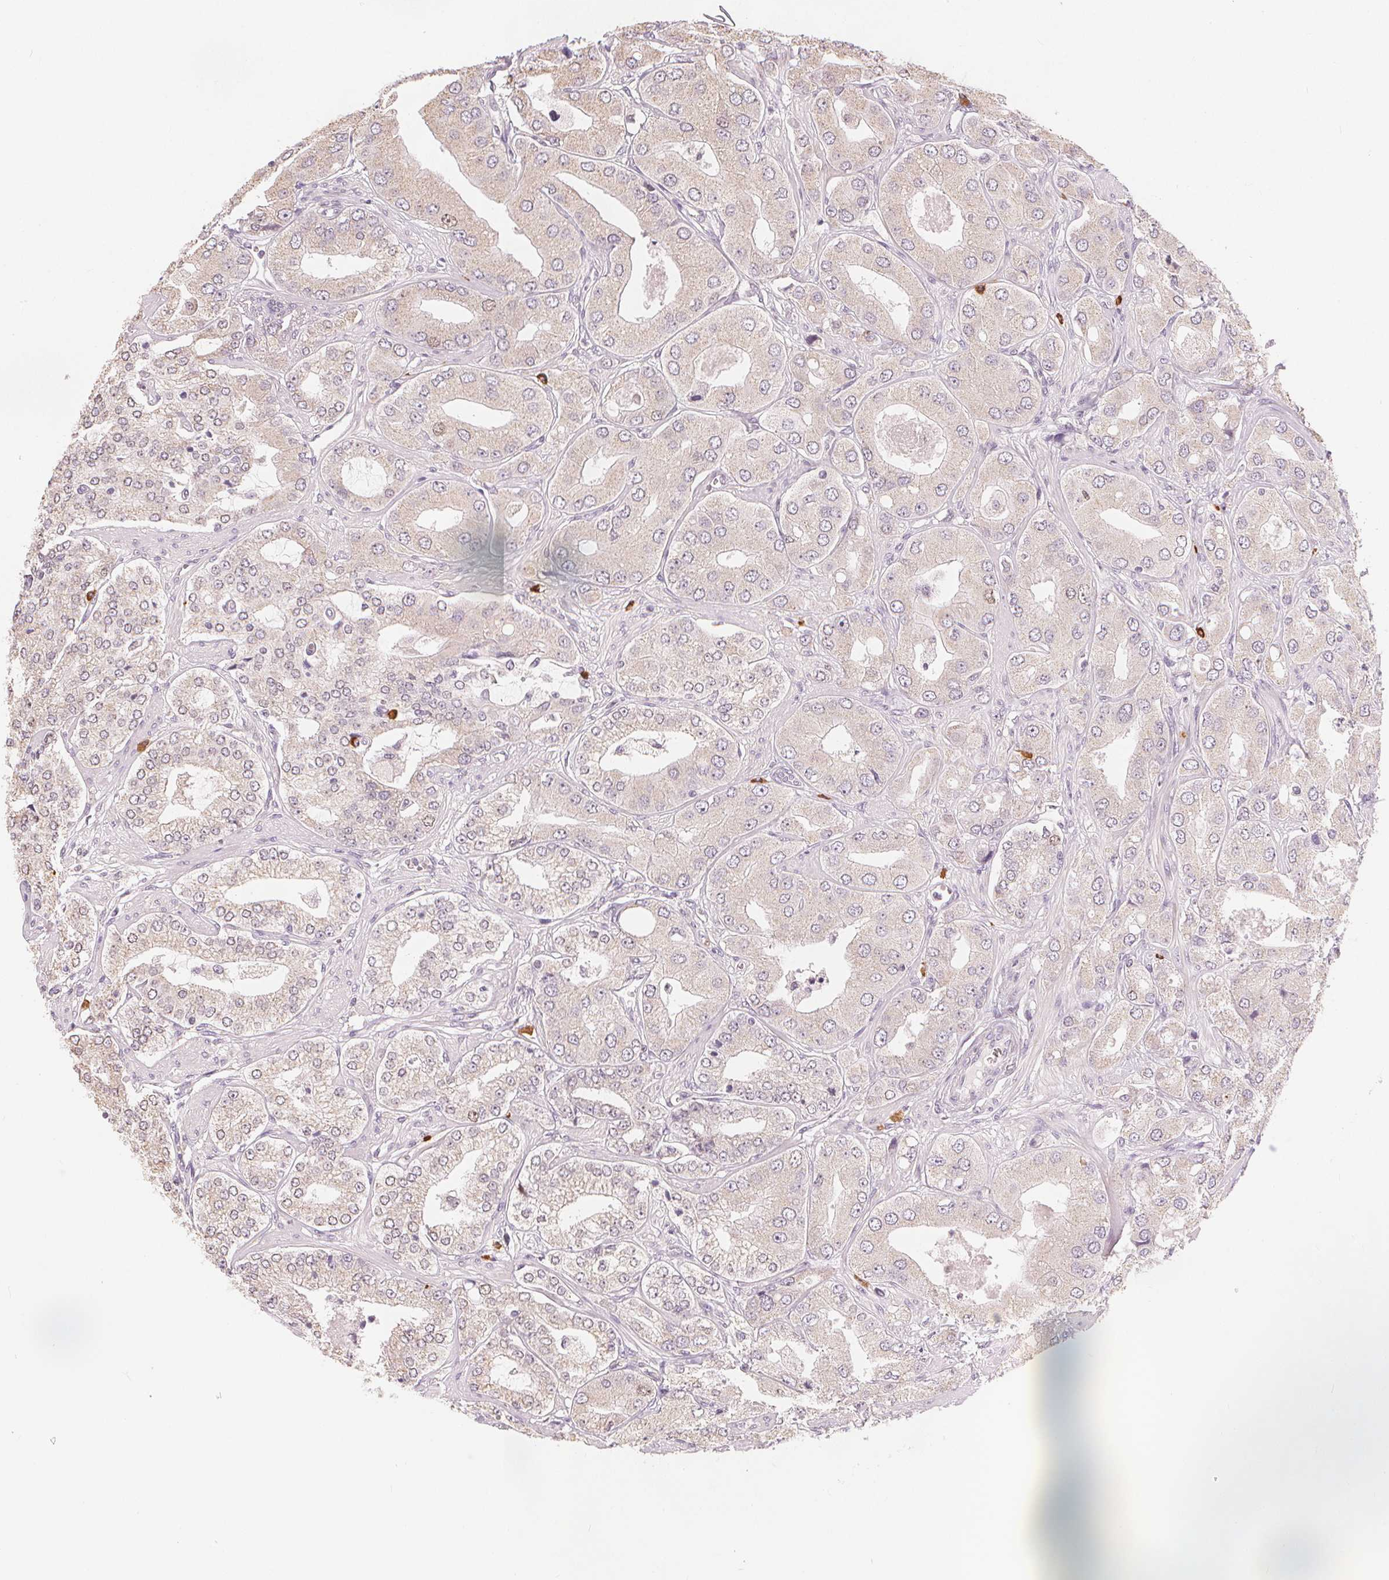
{"staining": {"intensity": "negative", "quantity": "none", "location": "none"}, "tissue": "prostate cancer", "cell_type": "Tumor cells", "image_type": "cancer", "snomed": [{"axis": "morphology", "description": "Adenocarcinoma, Low grade"}, {"axis": "topography", "description": "Prostate"}], "caption": "Immunohistochemical staining of low-grade adenocarcinoma (prostate) reveals no significant expression in tumor cells.", "gene": "TIPIN", "patient": {"sex": "male", "age": 60}}